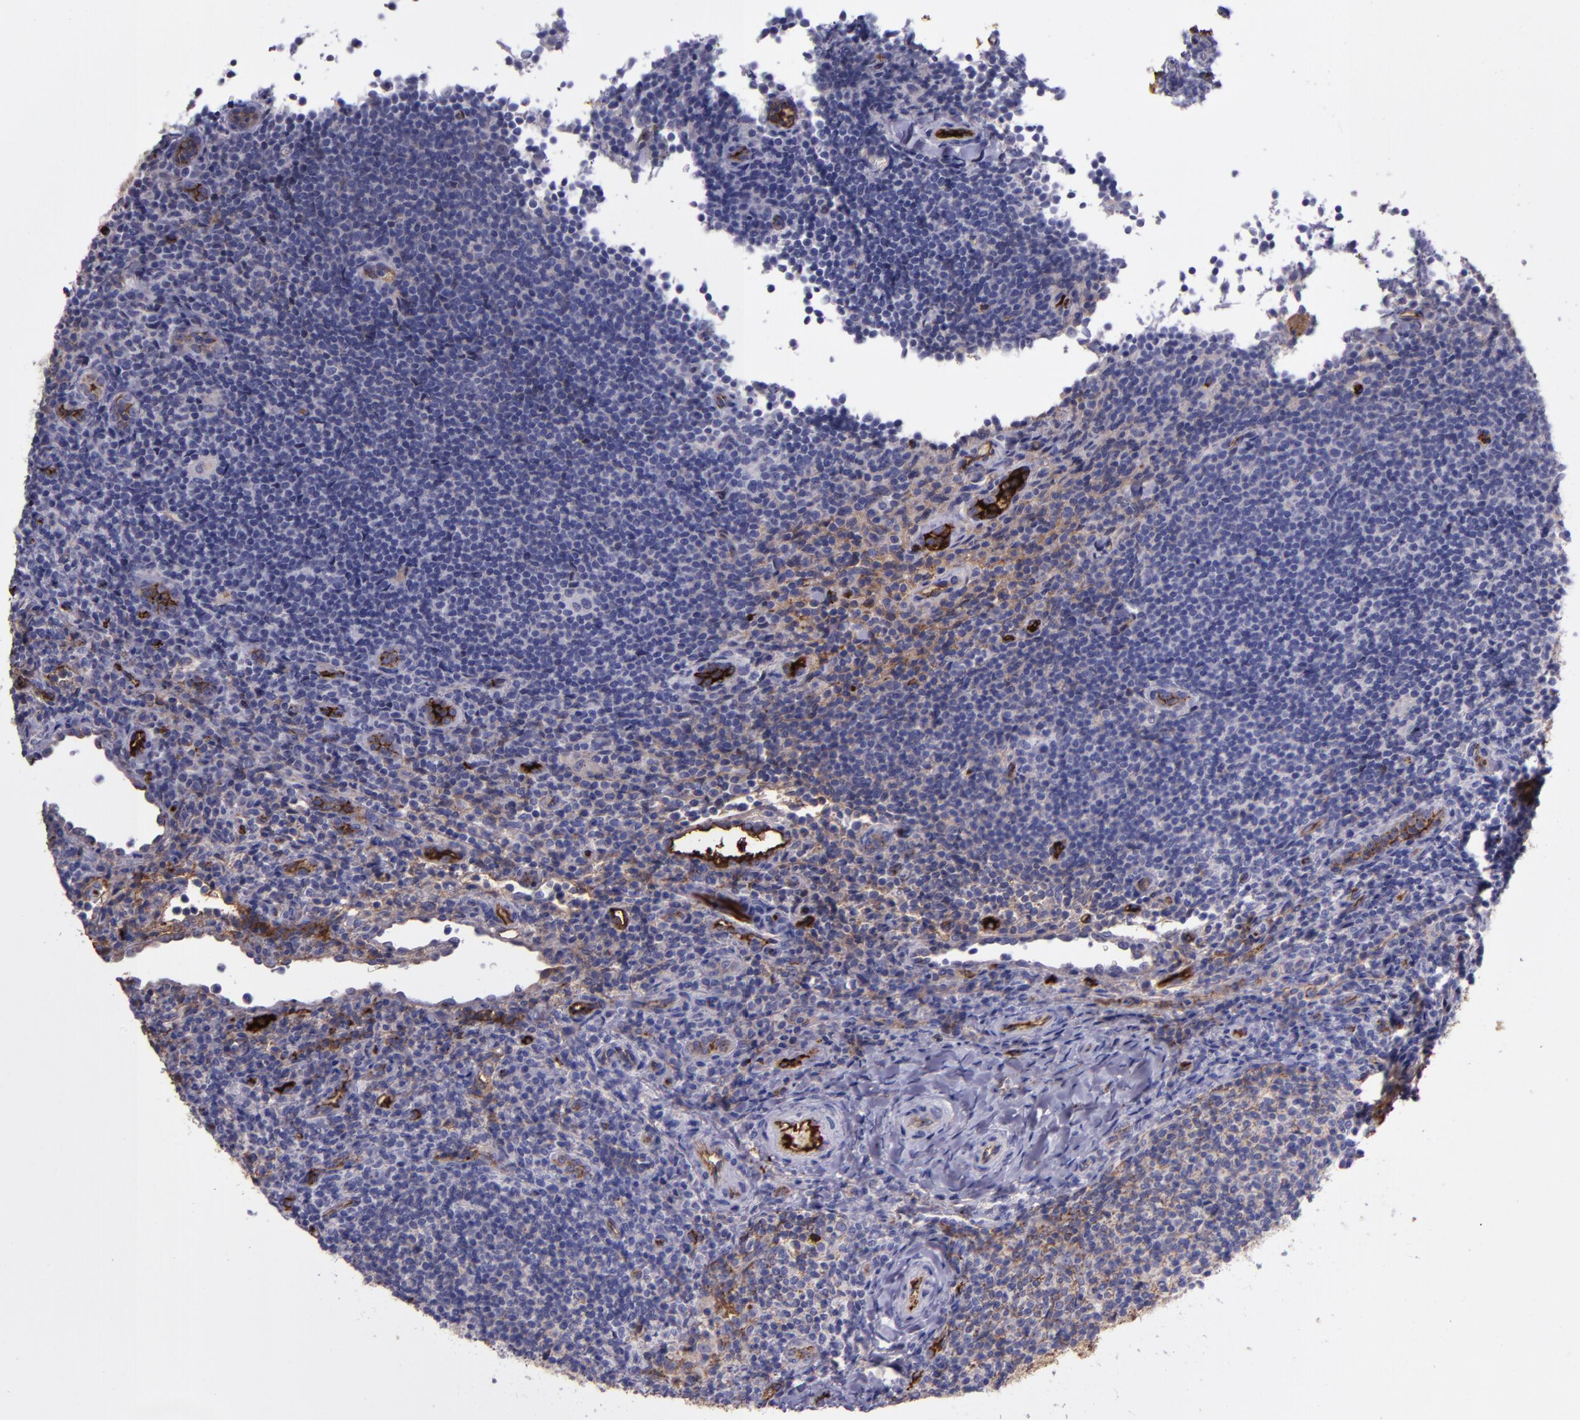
{"staining": {"intensity": "strong", "quantity": "<25%", "location": "cytoplasmic/membranous"}, "tissue": "lymphoma", "cell_type": "Tumor cells", "image_type": "cancer", "snomed": [{"axis": "morphology", "description": "Malignant lymphoma, non-Hodgkin's type, Low grade"}, {"axis": "topography", "description": "Lymph node"}], "caption": "Brown immunohistochemical staining in low-grade malignant lymphoma, non-Hodgkin's type displays strong cytoplasmic/membranous expression in about <25% of tumor cells.", "gene": "A2M", "patient": {"sex": "female", "age": 76}}